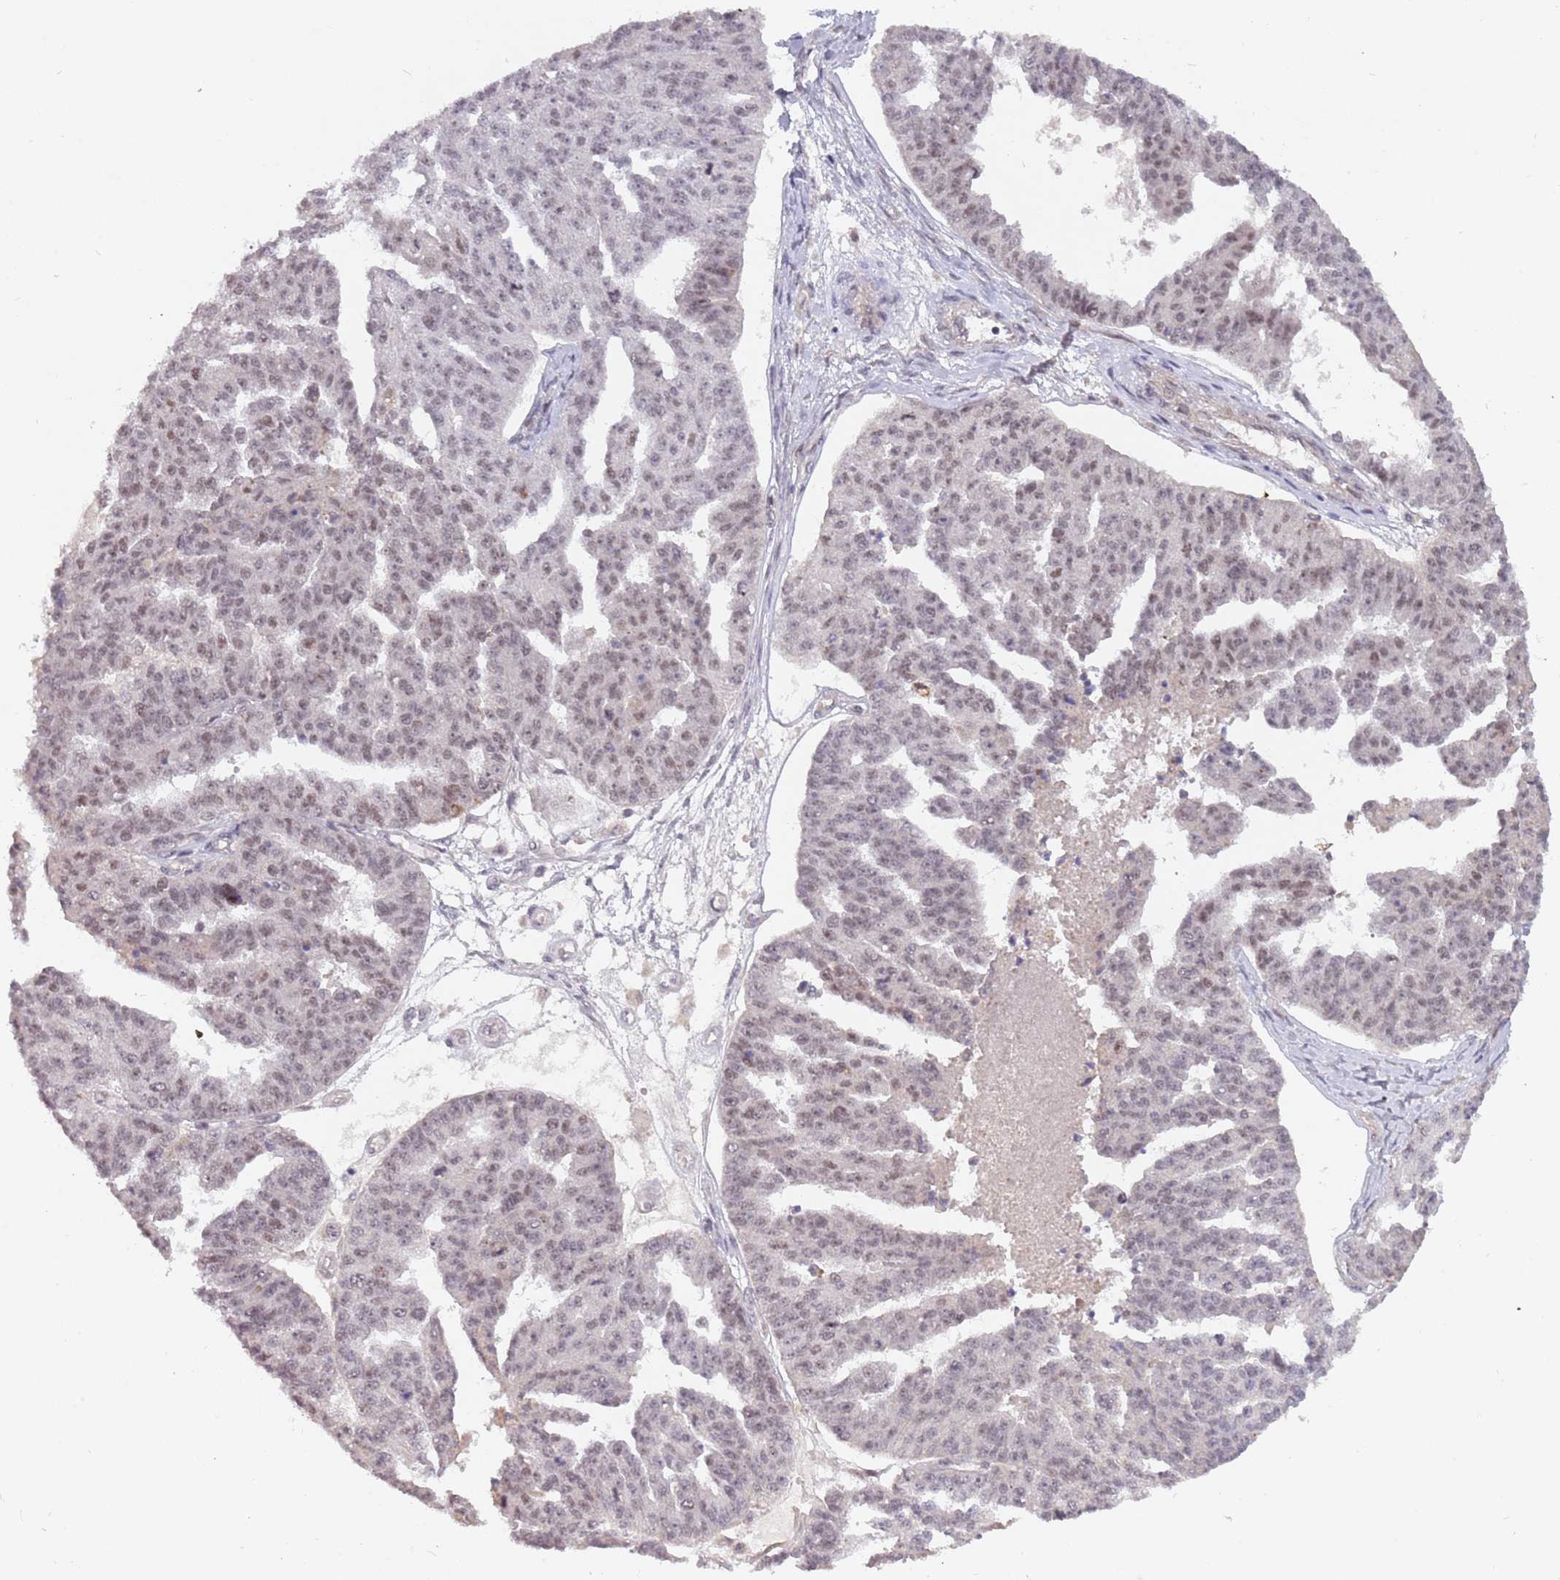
{"staining": {"intensity": "weak", "quantity": ">75%", "location": "nuclear"}, "tissue": "ovarian cancer", "cell_type": "Tumor cells", "image_type": "cancer", "snomed": [{"axis": "morphology", "description": "Cystadenocarcinoma, serous, NOS"}, {"axis": "topography", "description": "Ovary"}], "caption": "There is low levels of weak nuclear expression in tumor cells of ovarian cancer, as demonstrated by immunohistochemical staining (brown color).", "gene": "SUDS3", "patient": {"sex": "female", "age": 58}}